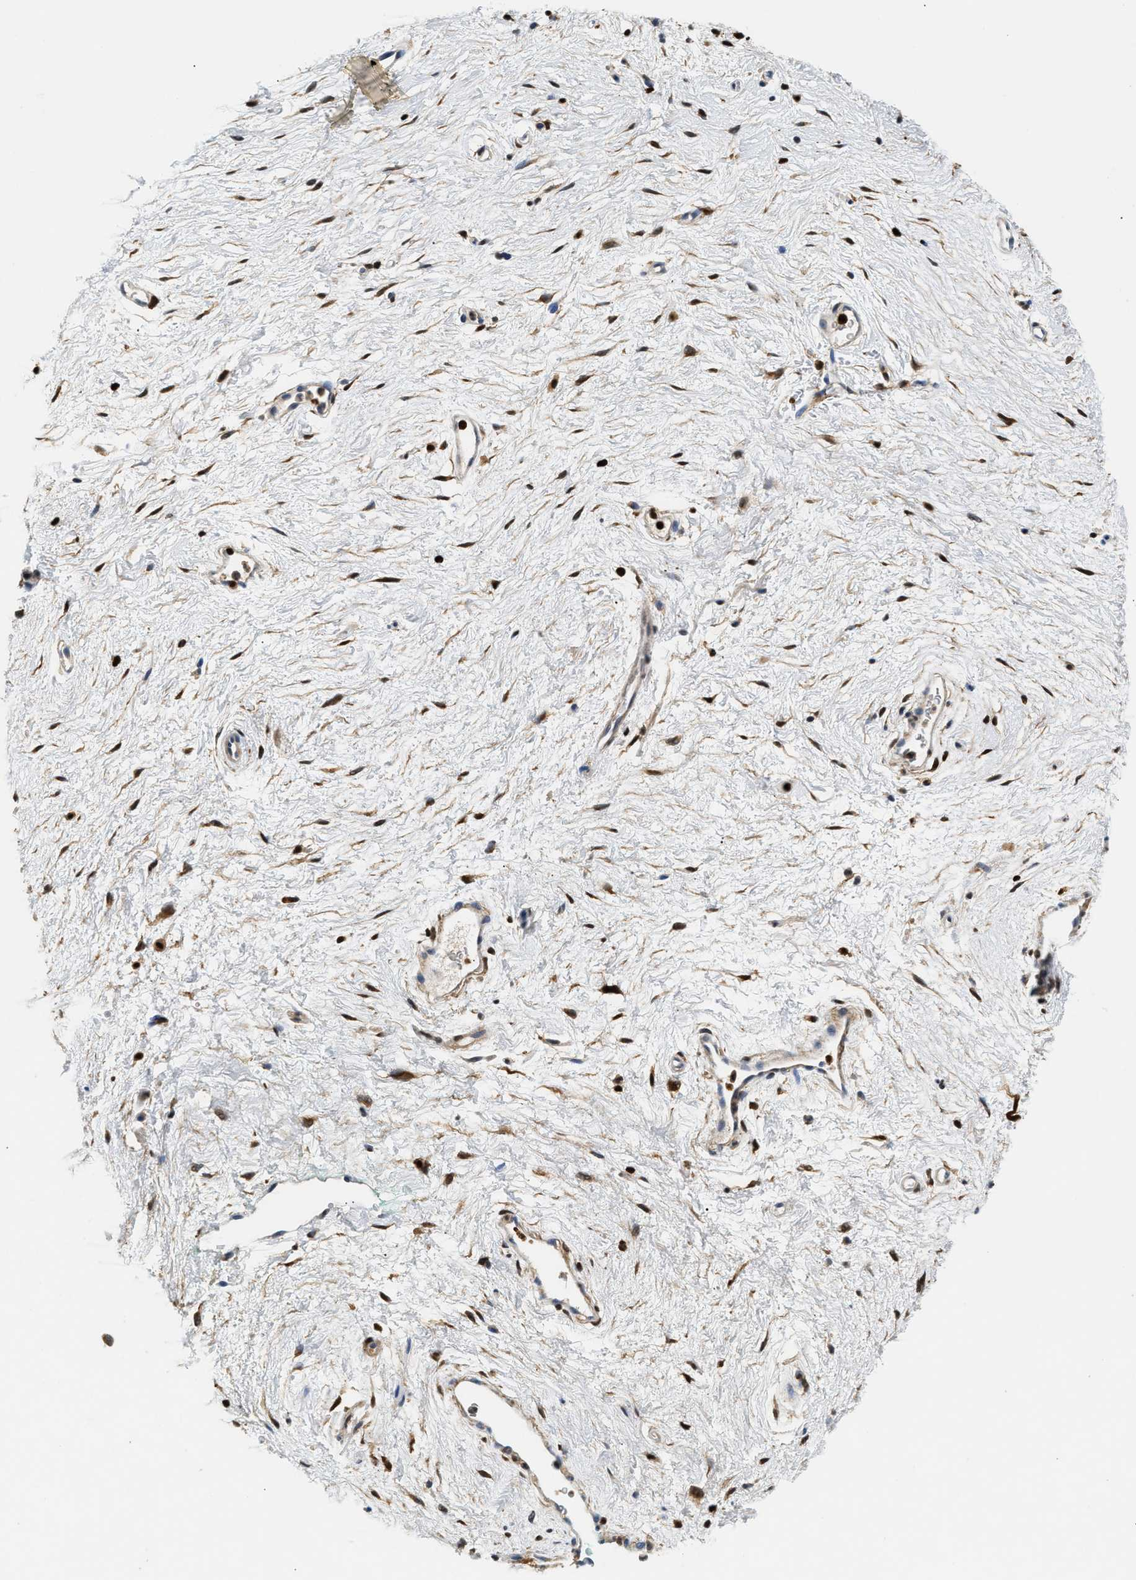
{"staining": {"intensity": "negative", "quantity": "none", "location": "none"}, "tissue": "vagina", "cell_type": "Squamous epithelial cells", "image_type": "normal", "snomed": [{"axis": "morphology", "description": "Normal tissue, NOS"}, {"axis": "topography", "description": "Vagina"}], "caption": "There is no significant staining in squamous epithelial cells of vagina. (DAB (3,3'-diaminobenzidine) IHC with hematoxylin counter stain).", "gene": "SLIT2", "patient": {"sex": "female", "age": 44}}